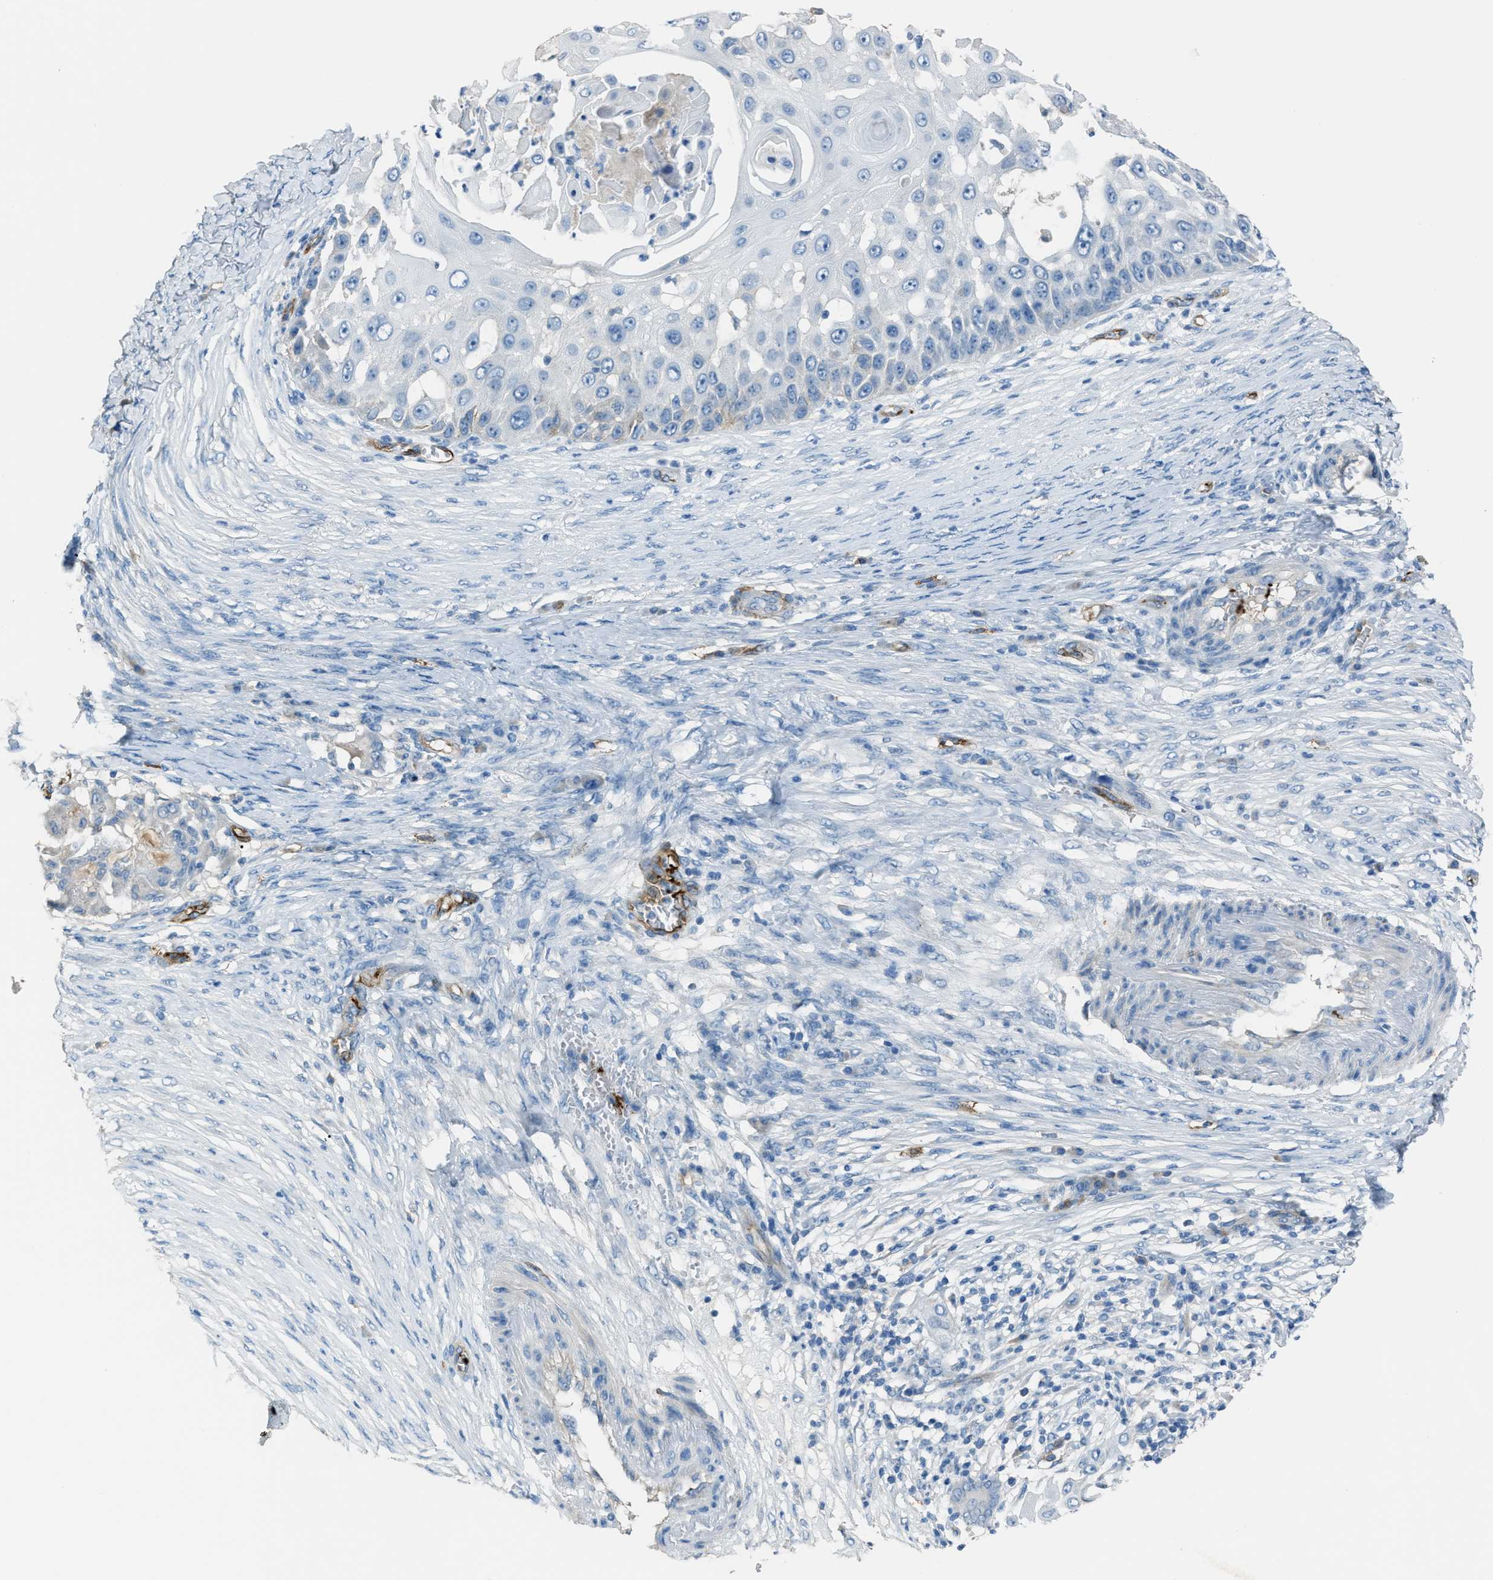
{"staining": {"intensity": "negative", "quantity": "none", "location": "none"}, "tissue": "skin cancer", "cell_type": "Tumor cells", "image_type": "cancer", "snomed": [{"axis": "morphology", "description": "Squamous cell carcinoma, NOS"}, {"axis": "topography", "description": "Skin"}], "caption": "DAB immunohistochemical staining of skin cancer exhibits no significant positivity in tumor cells. Brightfield microscopy of immunohistochemistry stained with DAB (brown) and hematoxylin (blue), captured at high magnification.", "gene": "SLC22A15", "patient": {"sex": "female", "age": 44}}